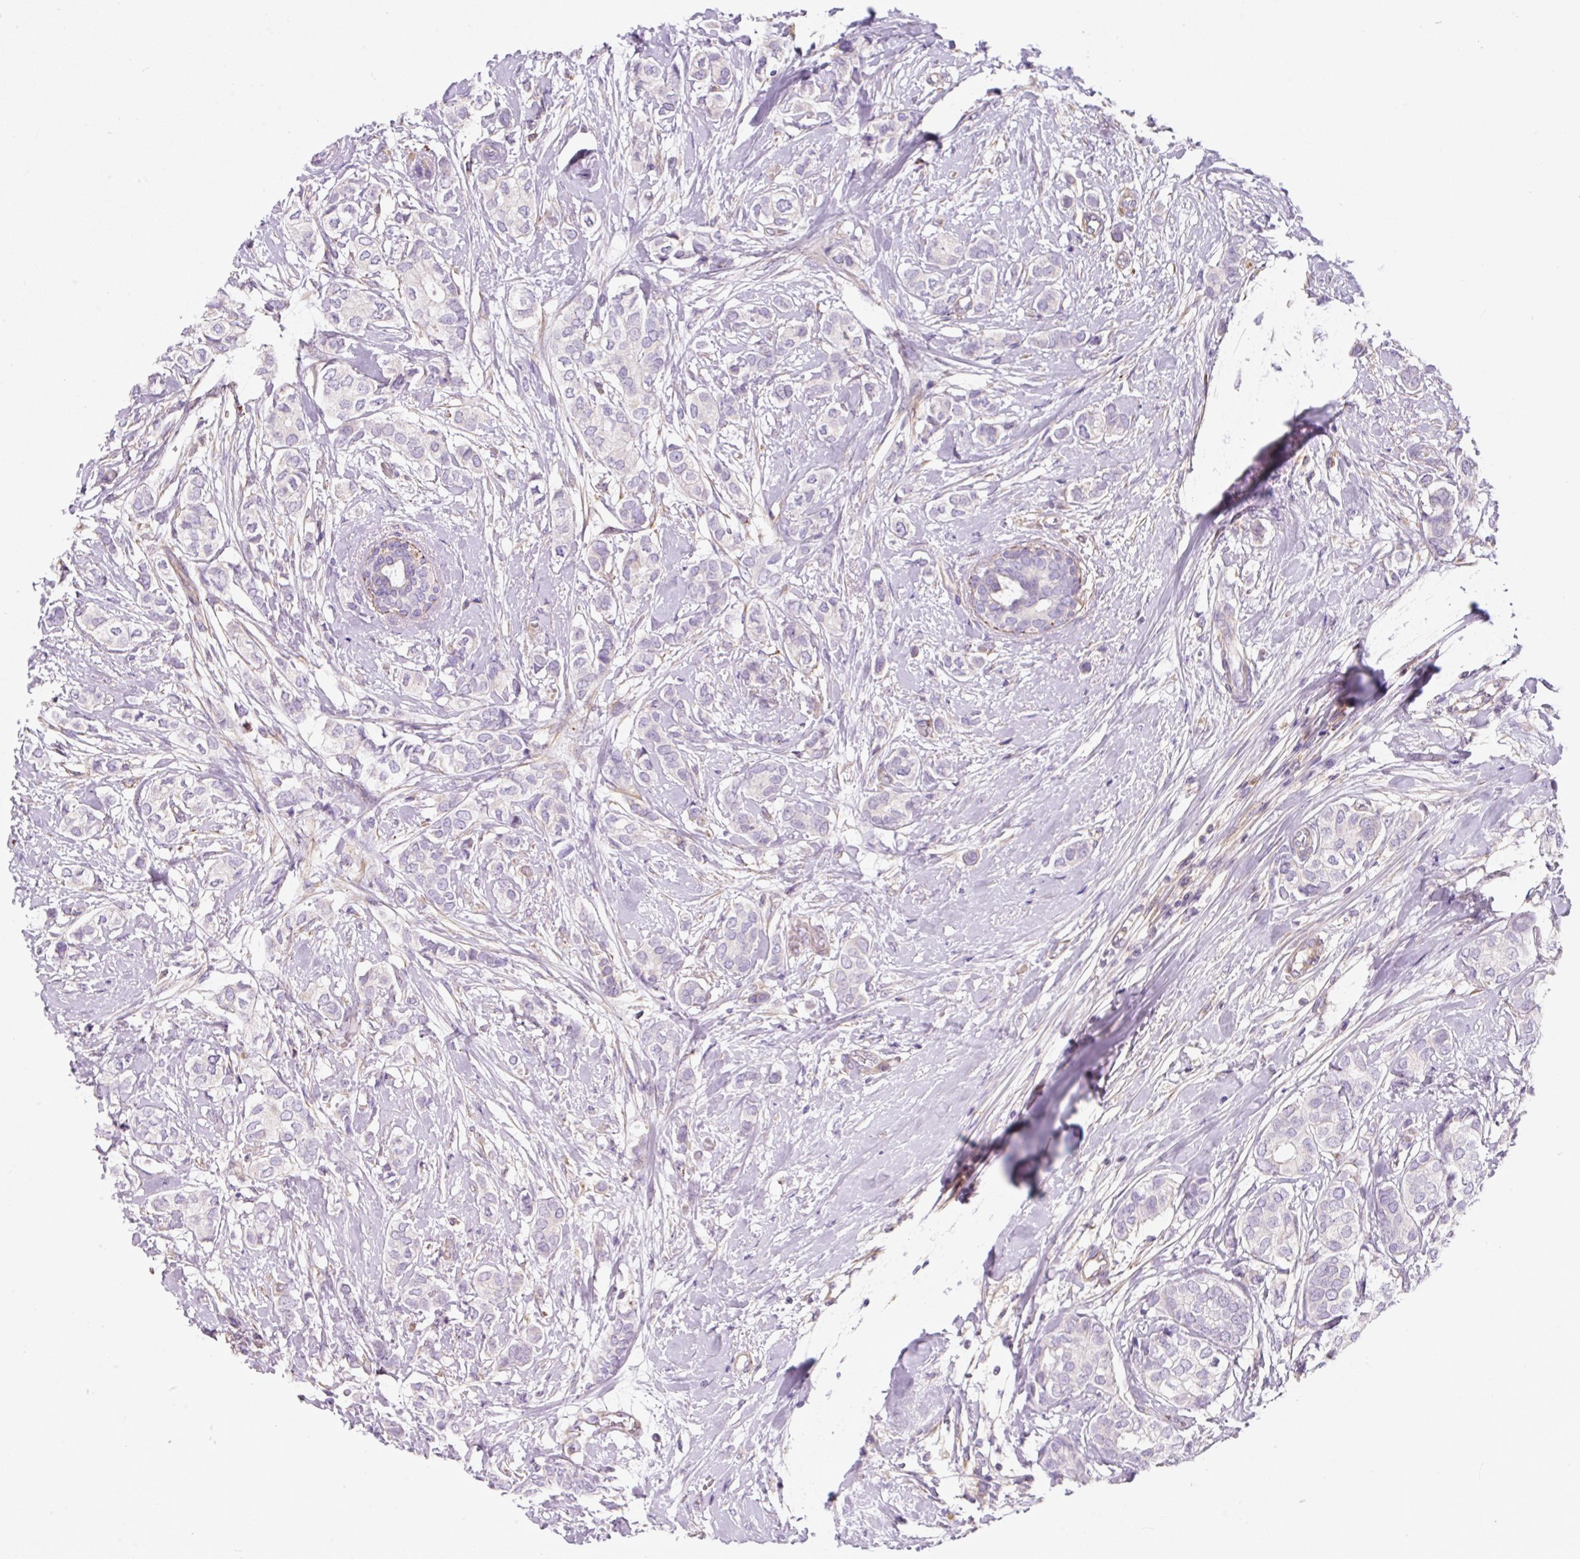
{"staining": {"intensity": "negative", "quantity": "none", "location": "none"}, "tissue": "breast cancer", "cell_type": "Tumor cells", "image_type": "cancer", "snomed": [{"axis": "morphology", "description": "Duct carcinoma"}, {"axis": "topography", "description": "Breast"}], "caption": "The histopathology image exhibits no staining of tumor cells in breast invasive ductal carcinoma.", "gene": "ERAP2", "patient": {"sex": "female", "age": 73}}